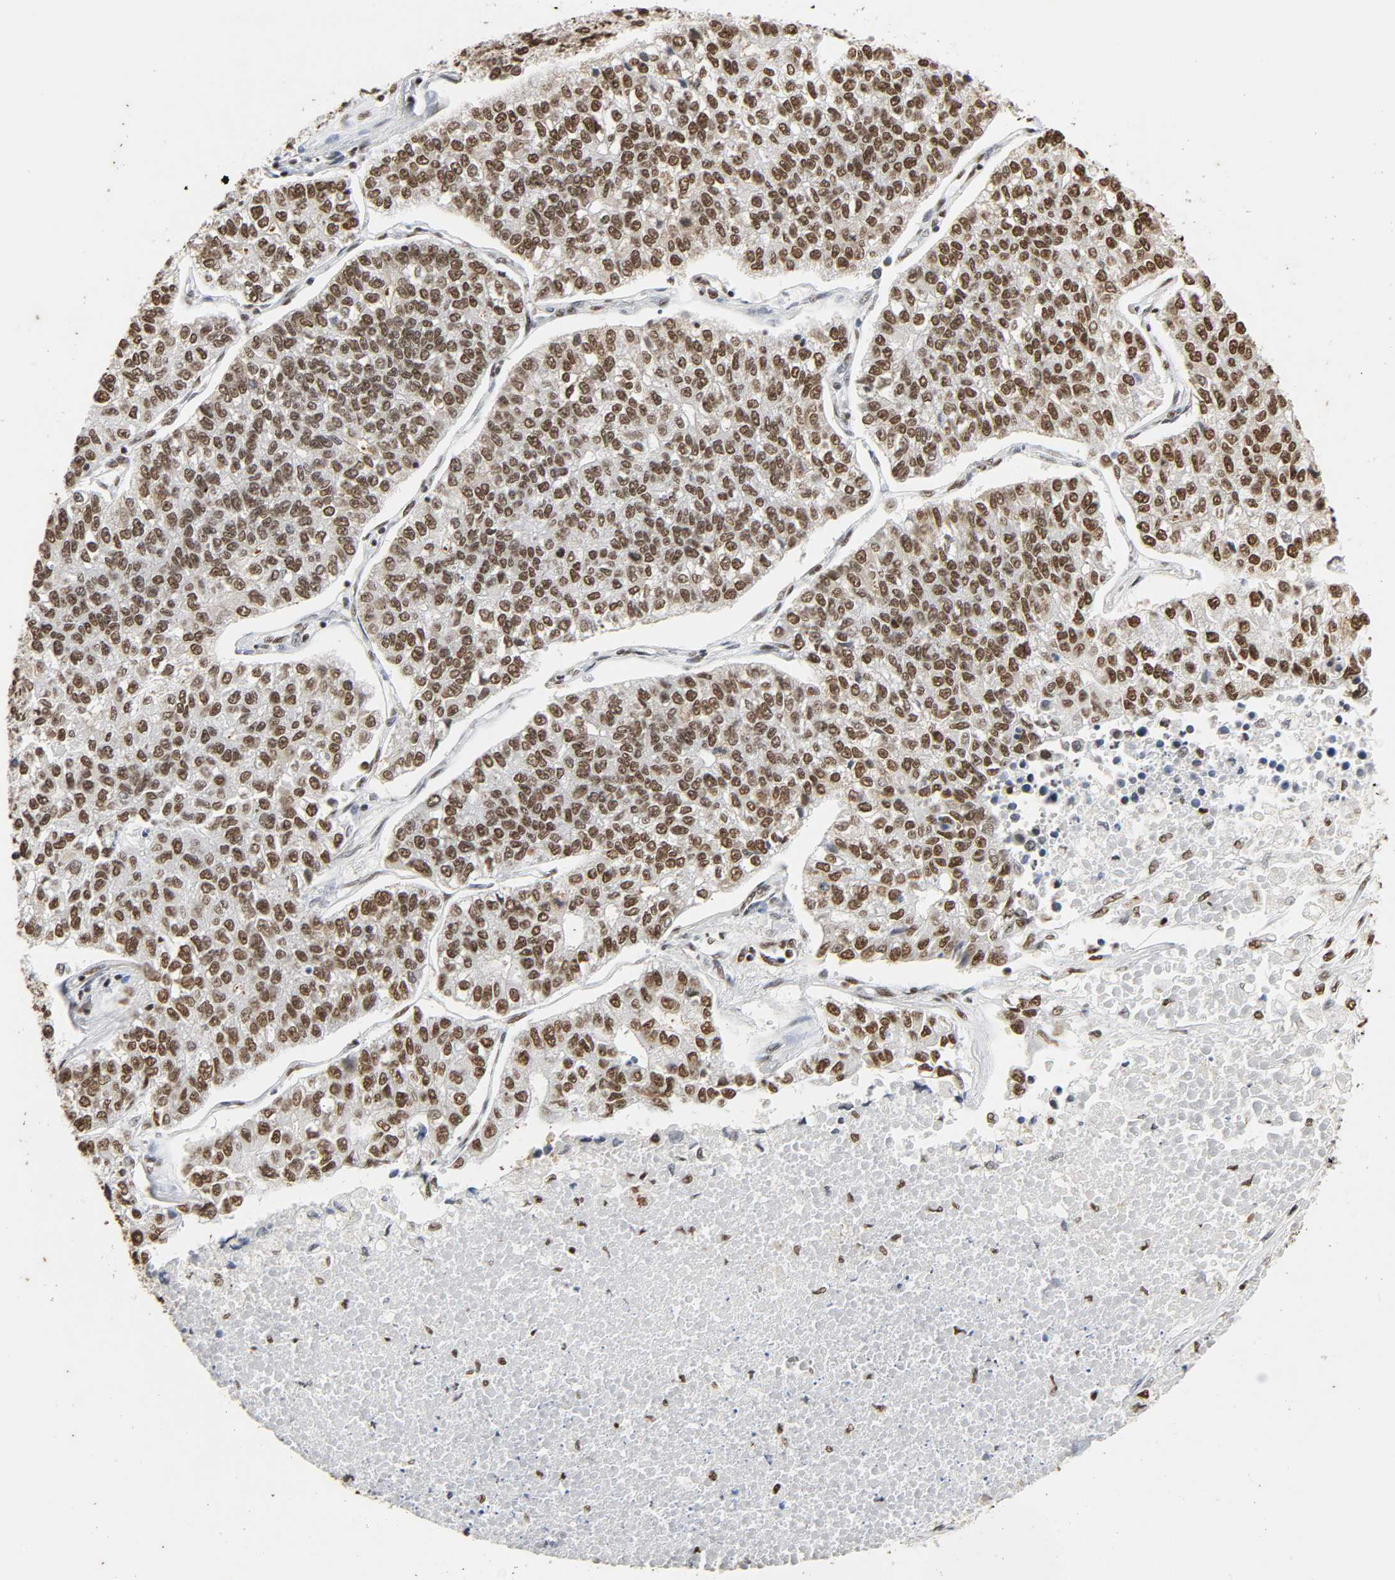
{"staining": {"intensity": "moderate", "quantity": ">75%", "location": "nuclear"}, "tissue": "lung cancer", "cell_type": "Tumor cells", "image_type": "cancer", "snomed": [{"axis": "morphology", "description": "Adenocarcinoma, NOS"}, {"axis": "topography", "description": "Lung"}], "caption": "A brown stain highlights moderate nuclear staining of a protein in human lung cancer (adenocarcinoma) tumor cells.", "gene": "HNRNPC", "patient": {"sex": "male", "age": 49}}